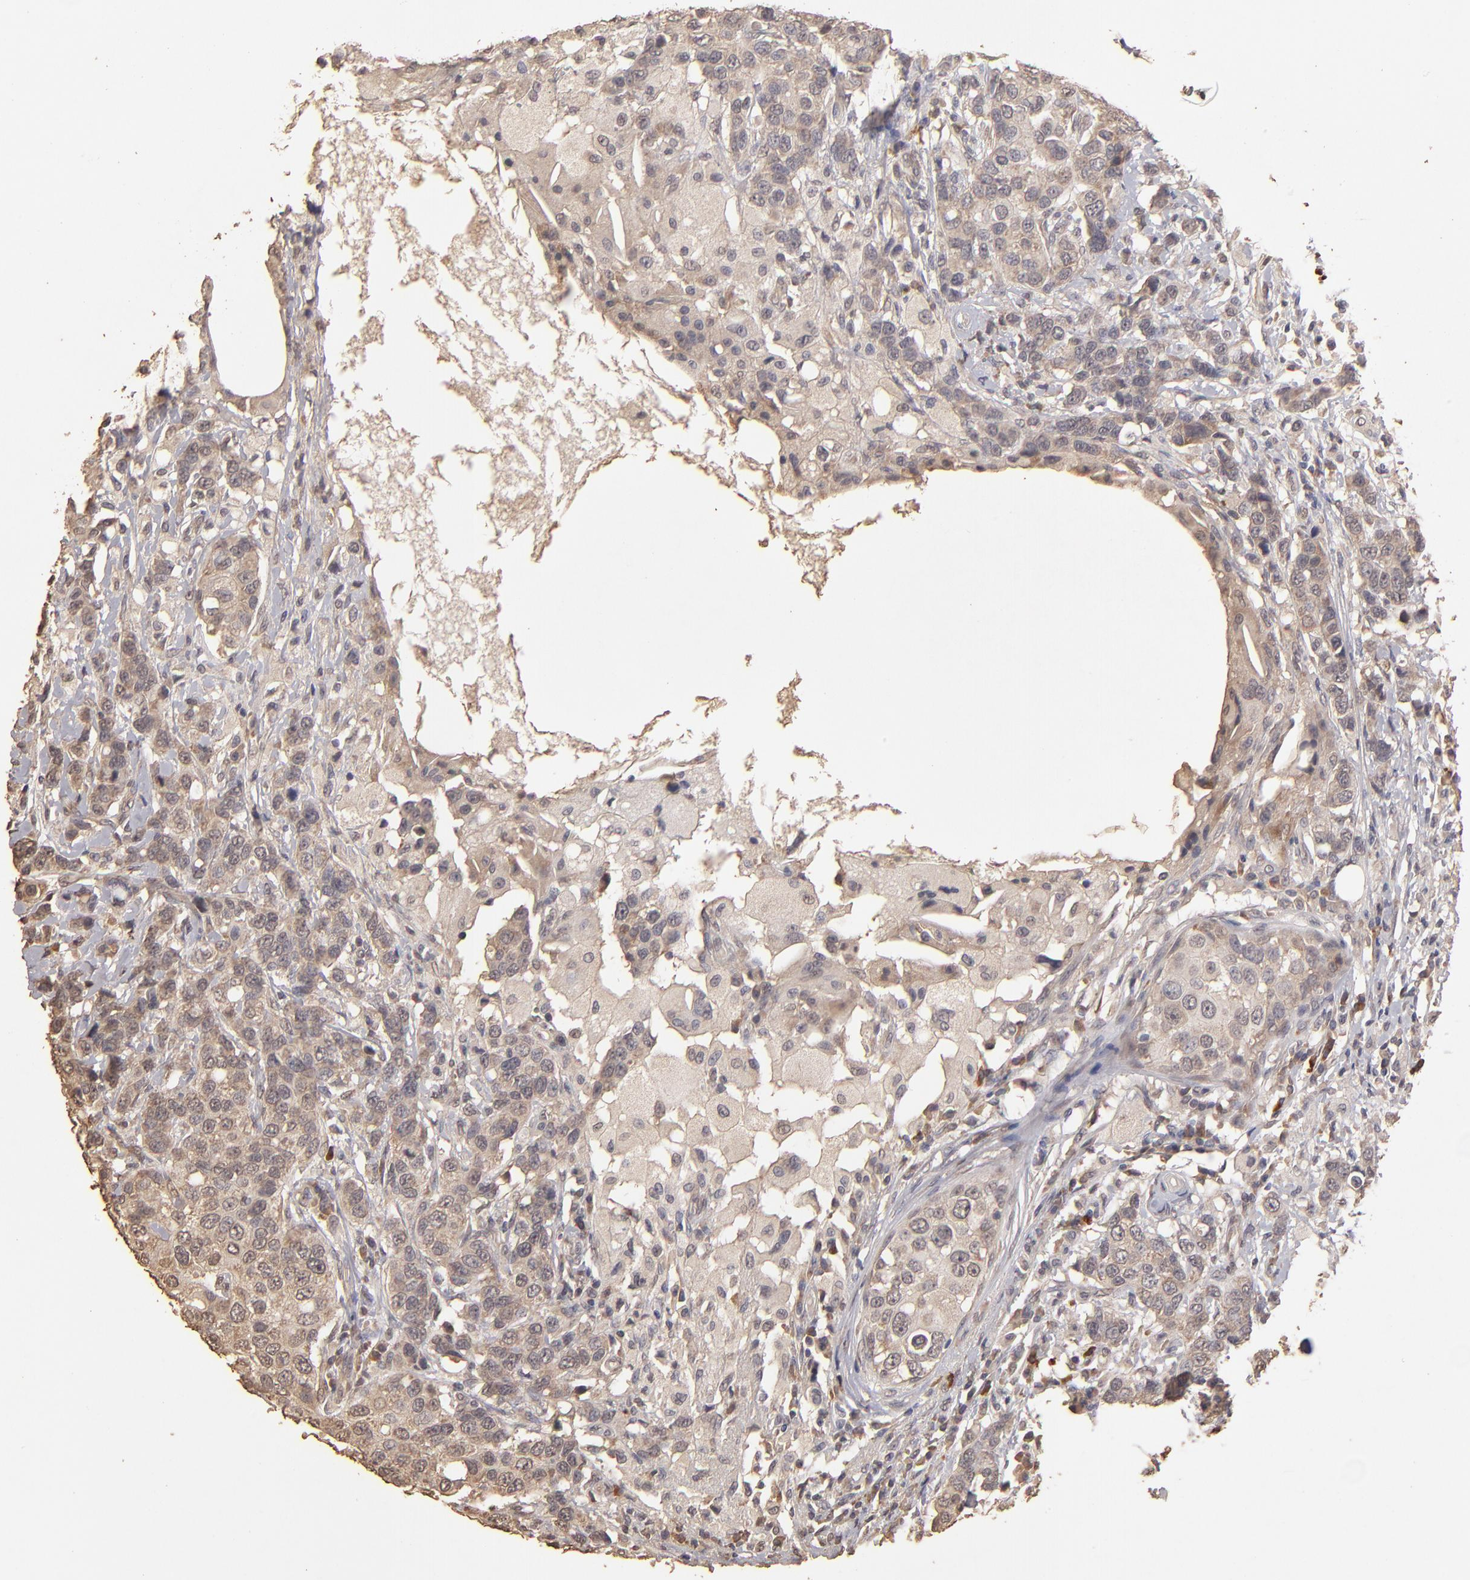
{"staining": {"intensity": "moderate", "quantity": ">75%", "location": "cytoplasmic/membranous"}, "tissue": "breast cancer", "cell_type": "Tumor cells", "image_type": "cancer", "snomed": [{"axis": "morphology", "description": "Duct carcinoma"}, {"axis": "topography", "description": "Breast"}], "caption": "Moderate cytoplasmic/membranous expression for a protein is present in about >75% of tumor cells of breast cancer using IHC.", "gene": "OPHN1", "patient": {"sex": "female", "age": 27}}